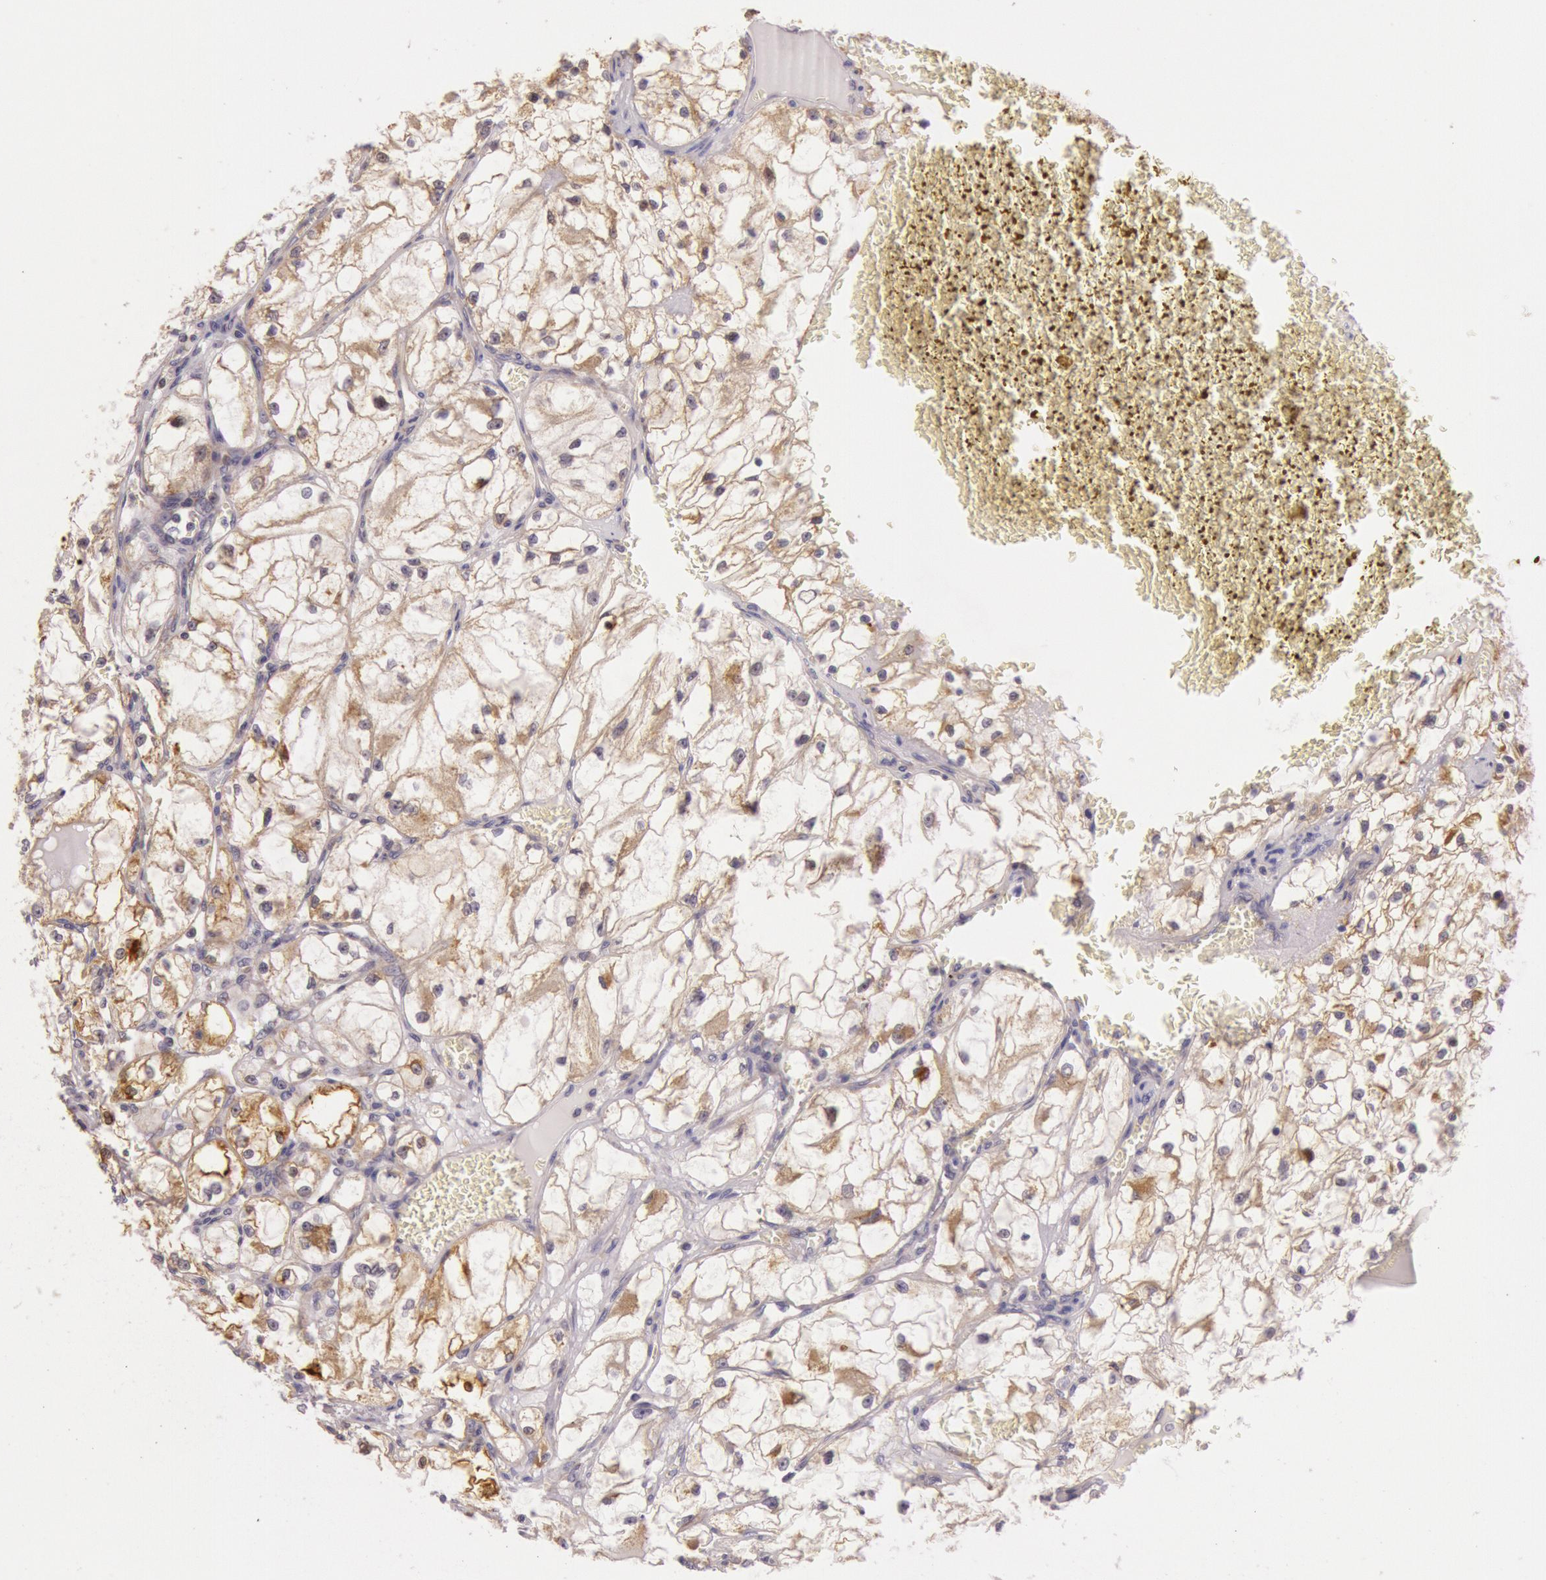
{"staining": {"intensity": "moderate", "quantity": ">75%", "location": "cytoplasmic/membranous,nuclear"}, "tissue": "renal cancer", "cell_type": "Tumor cells", "image_type": "cancer", "snomed": [{"axis": "morphology", "description": "Adenocarcinoma, NOS"}, {"axis": "topography", "description": "Kidney"}], "caption": "Renal cancer (adenocarcinoma) stained for a protein exhibits moderate cytoplasmic/membranous and nuclear positivity in tumor cells.", "gene": "CDK16", "patient": {"sex": "male", "age": 61}}